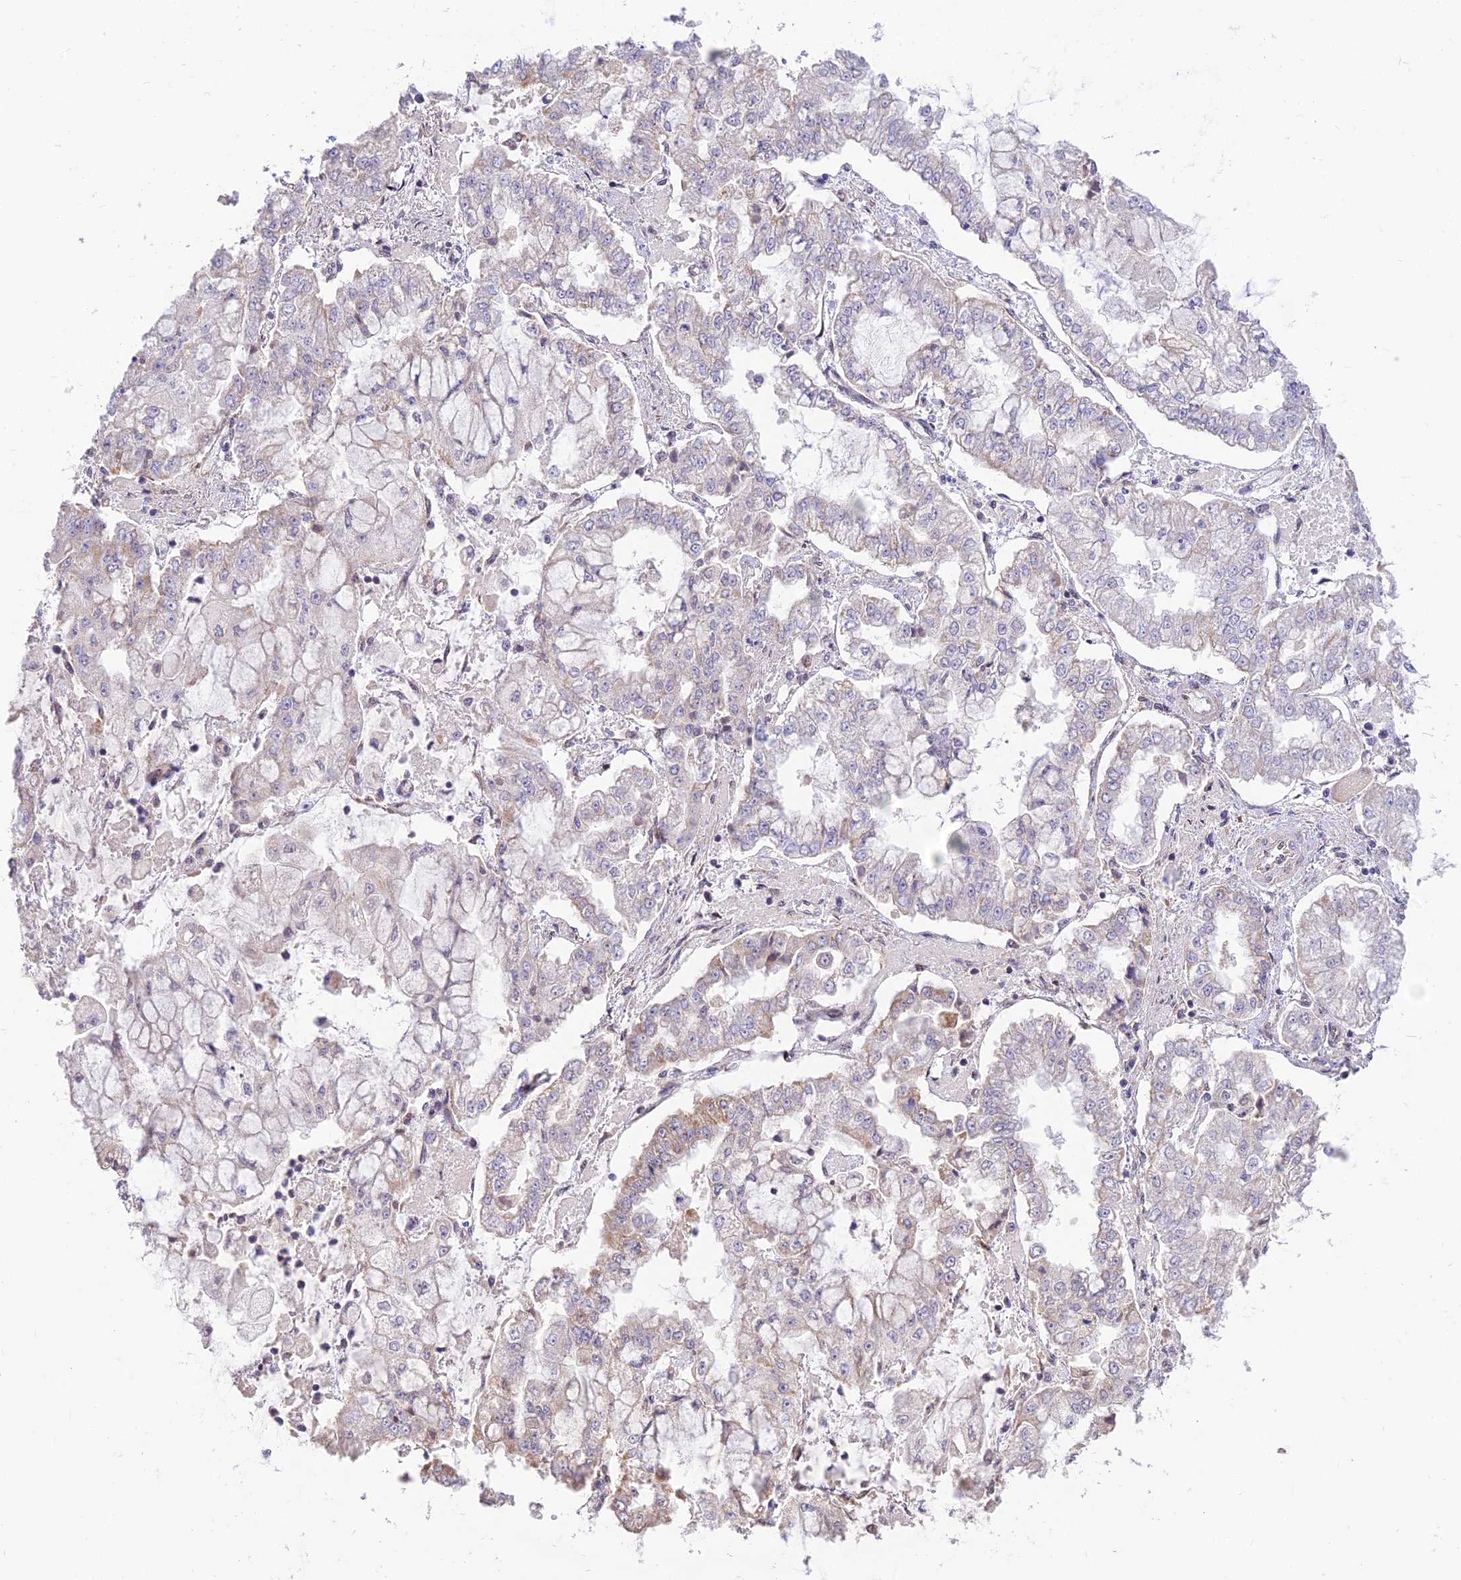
{"staining": {"intensity": "weak", "quantity": "<25%", "location": "cytoplasmic/membranous"}, "tissue": "stomach cancer", "cell_type": "Tumor cells", "image_type": "cancer", "snomed": [{"axis": "morphology", "description": "Adenocarcinoma, NOS"}, {"axis": "topography", "description": "Stomach"}], "caption": "Immunohistochemistry micrograph of human stomach adenocarcinoma stained for a protein (brown), which demonstrates no staining in tumor cells.", "gene": "MICOS13", "patient": {"sex": "male", "age": 76}}